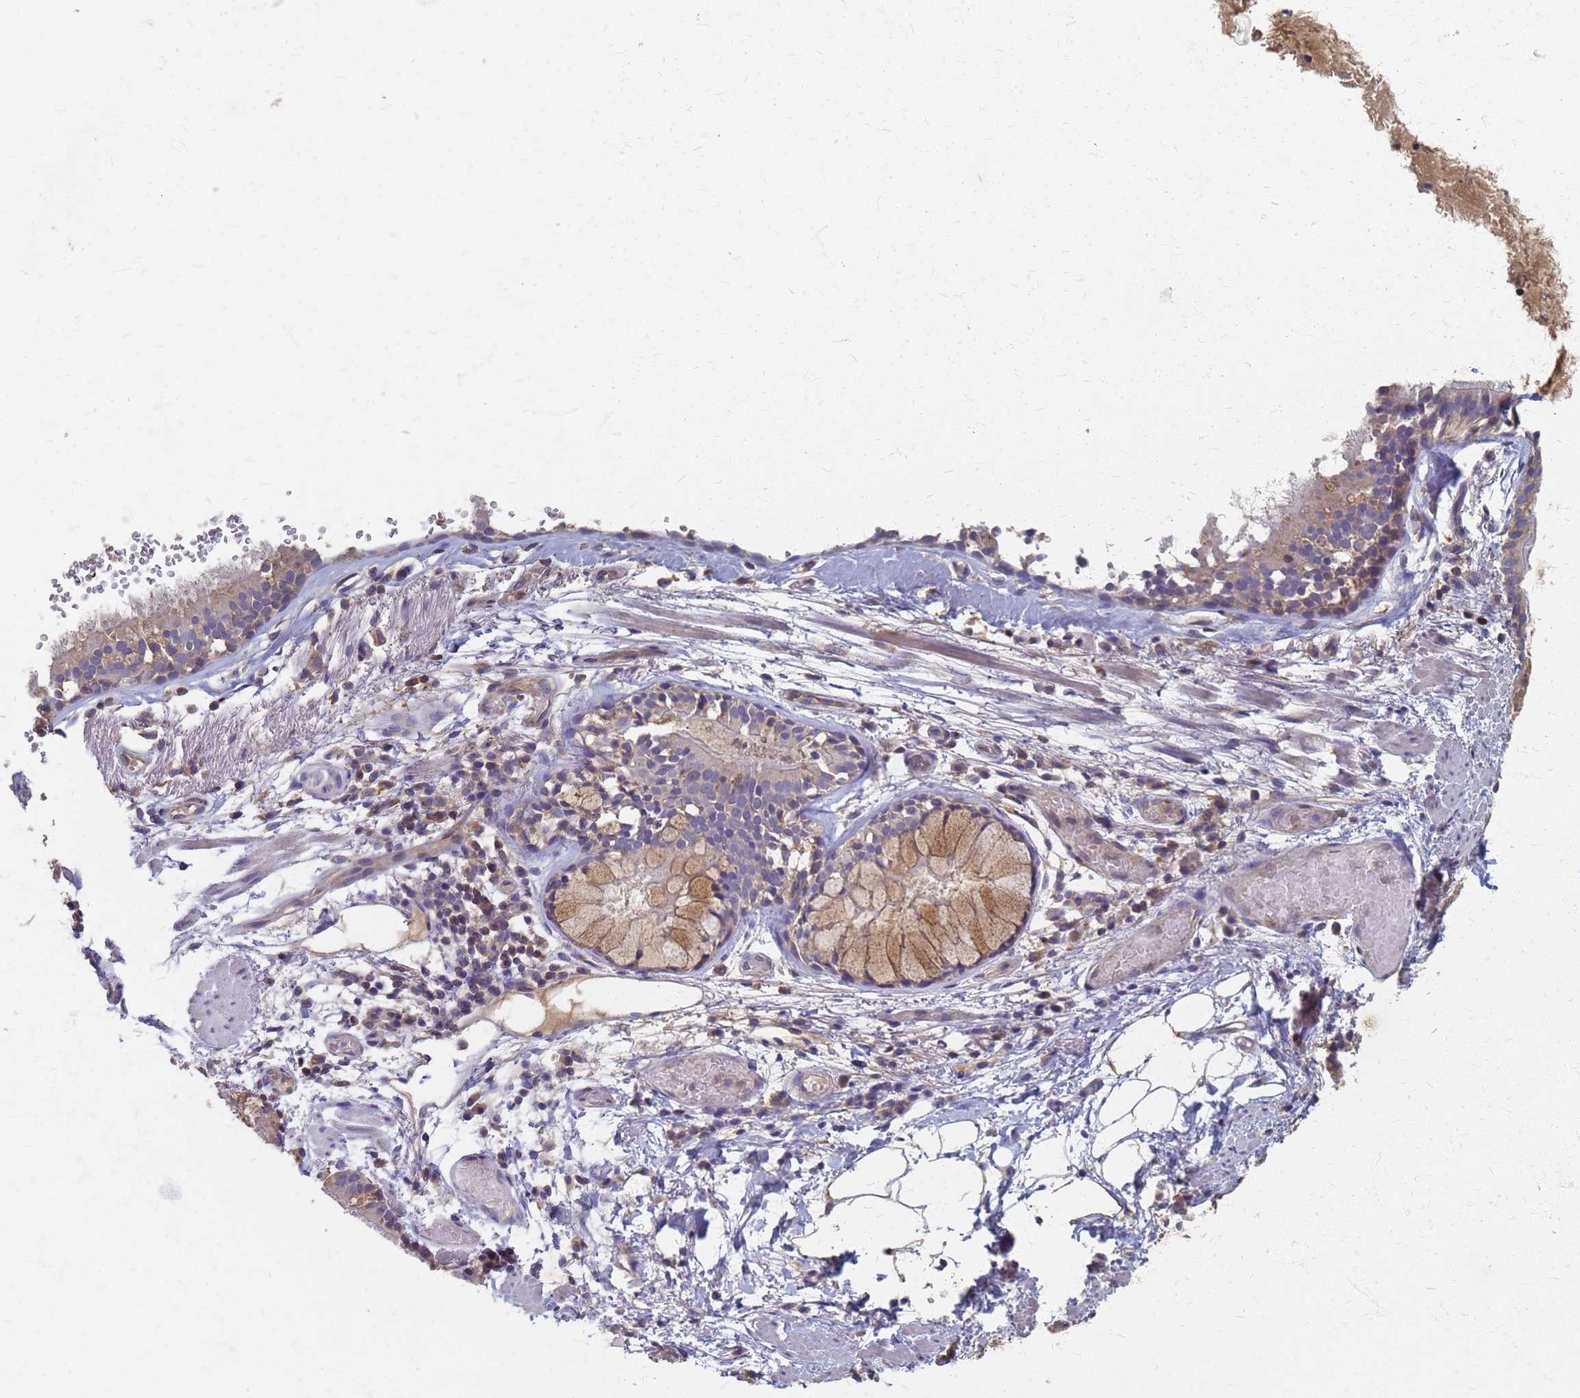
{"staining": {"intensity": "negative", "quantity": "none", "location": "none"}, "tissue": "adipose tissue", "cell_type": "Adipocytes", "image_type": "normal", "snomed": [{"axis": "morphology", "description": "Normal tissue, NOS"}, {"axis": "topography", "description": "Lymph node"}, {"axis": "topography", "description": "Cartilage tissue"}, {"axis": "topography", "description": "Bronchus"}], "caption": "Adipocytes show no significant positivity in unremarkable adipose tissue.", "gene": "KRCC1", "patient": {"sex": "male", "age": 63}}